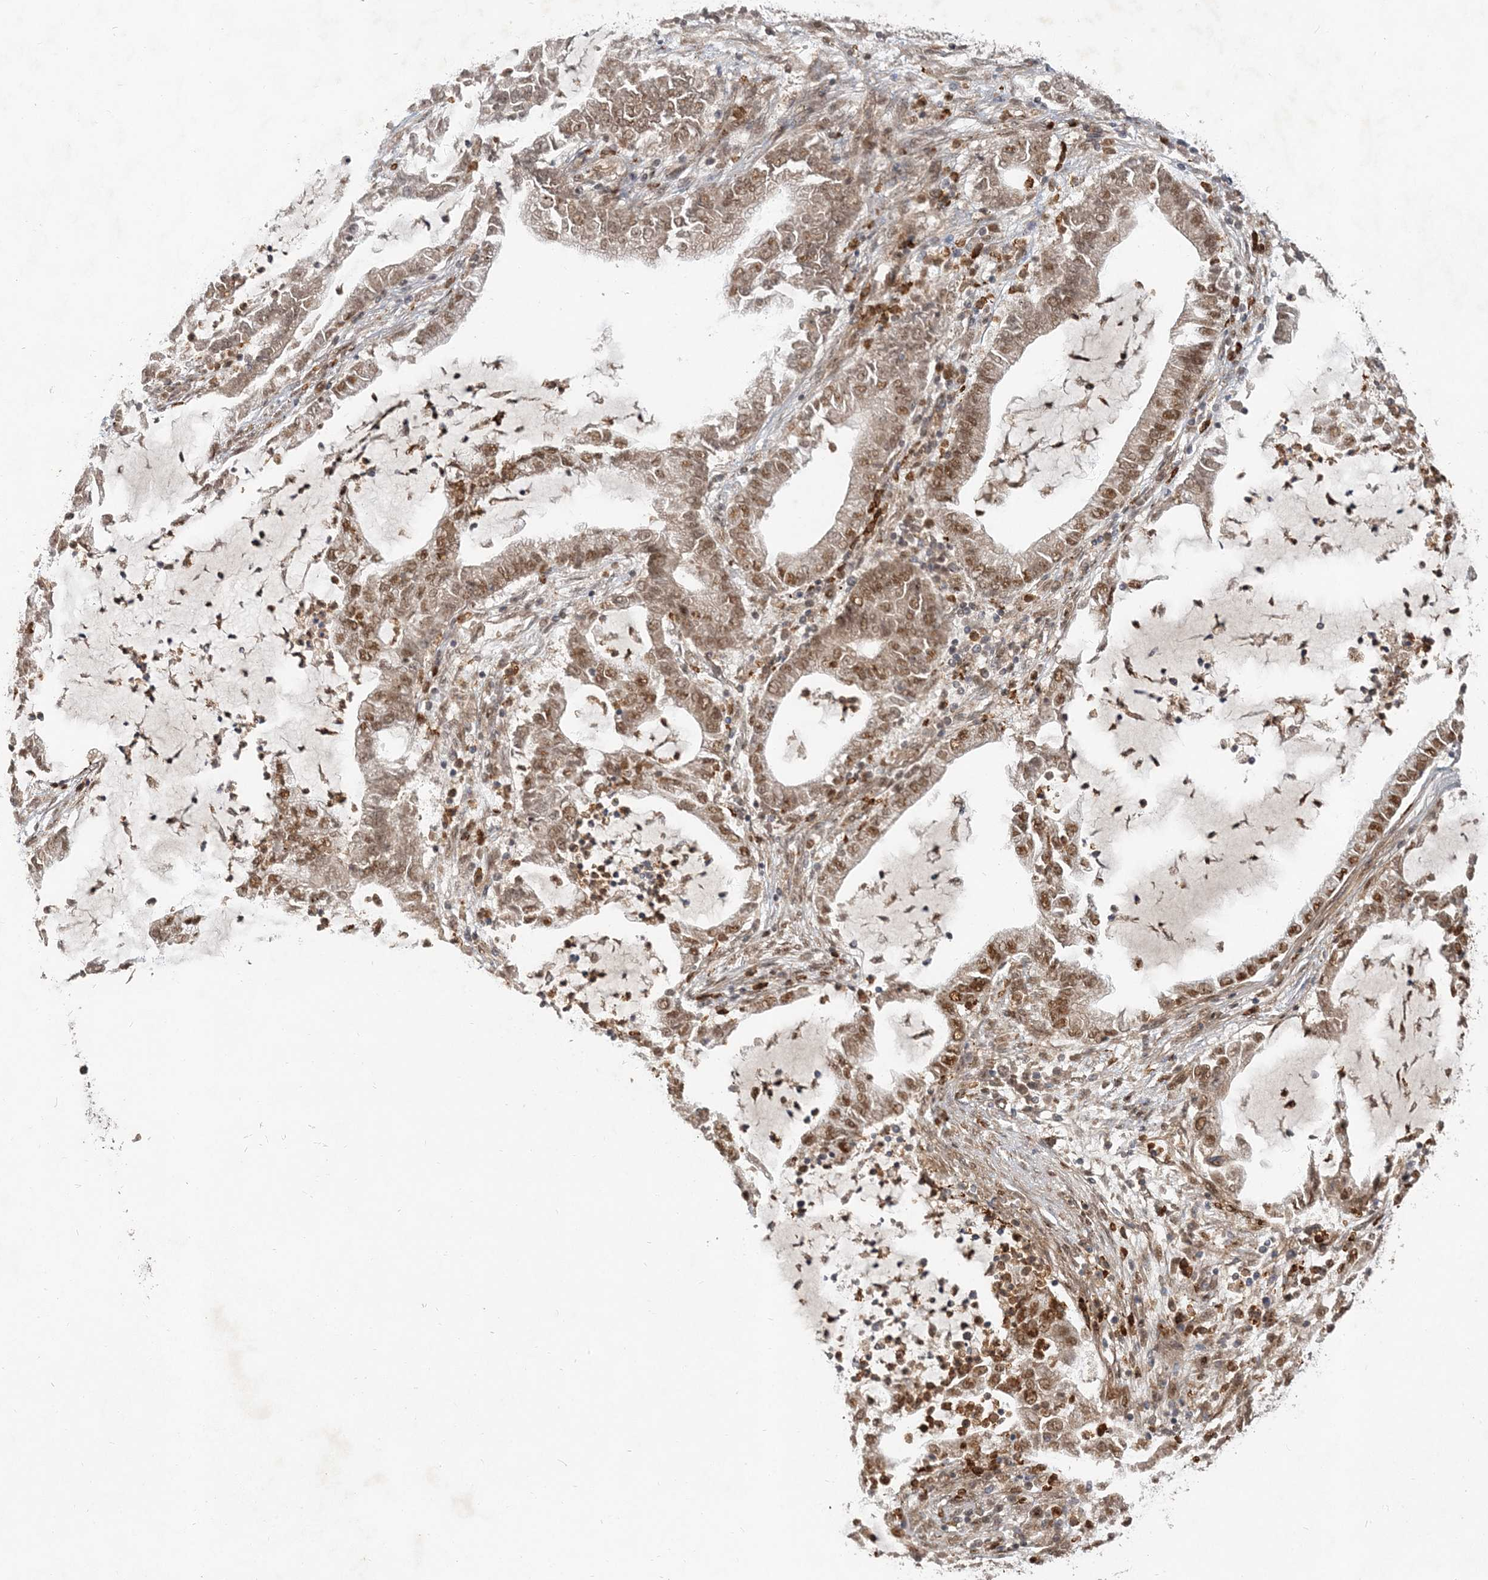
{"staining": {"intensity": "moderate", "quantity": ">75%", "location": "cytoplasmic/membranous,nuclear"}, "tissue": "lung cancer", "cell_type": "Tumor cells", "image_type": "cancer", "snomed": [{"axis": "morphology", "description": "Adenocarcinoma, NOS"}, {"axis": "topography", "description": "Lung"}], "caption": "Immunohistochemical staining of human lung cancer (adenocarcinoma) displays moderate cytoplasmic/membranous and nuclear protein positivity in approximately >75% of tumor cells.", "gene": "RAB14", "patient": {"sex": "female", "age": 51}}